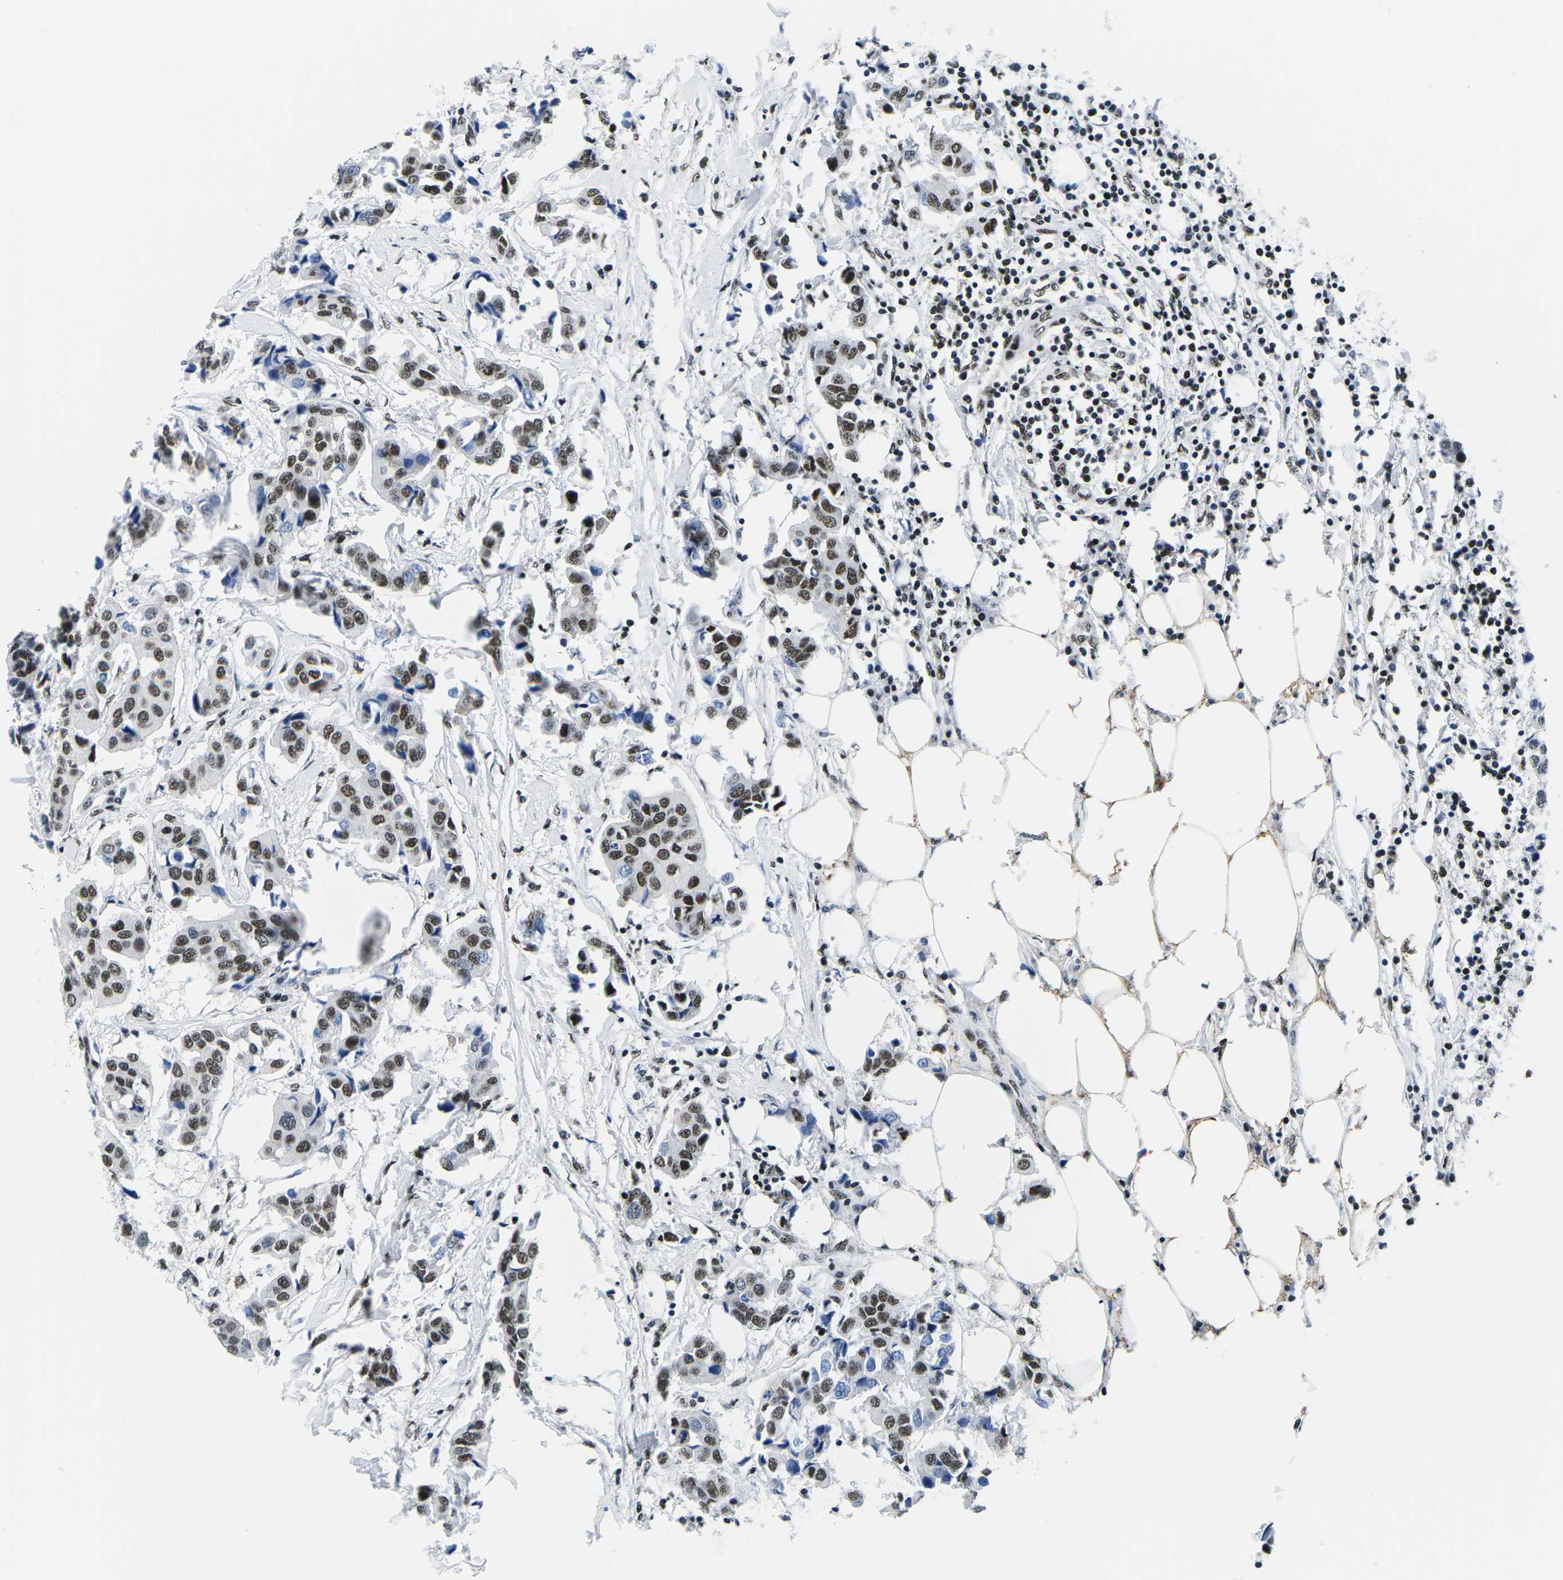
{"staining": {"intensity": "moderate", "quantity": ">75%", "location": "nuclear"}, "tissue": "breast cancer", "cell_type": "Tumor cells", "image_type": "cancer", "snomed": [{"axis": "morphology", "description": "Duct carcinoma"}, {"axis": "topography", "description": "Breast"}], "caption": "High-magnification brightfield microscopy of invasive ductal carcinoma (breast) stained with DAB (brown) and counterstained with hematoxylin (blue). tumor cells exhibit moderate nuclear positivity is seen in about>75% of cells. The protein is stained brown, and the nuclei are stained in blue (DAB (3,3'-diaminobenzidine) IHC with brightfield microscopy, high magnification).", "gene": "ATF1", "patient": {"sex": "female", "age": 80}}